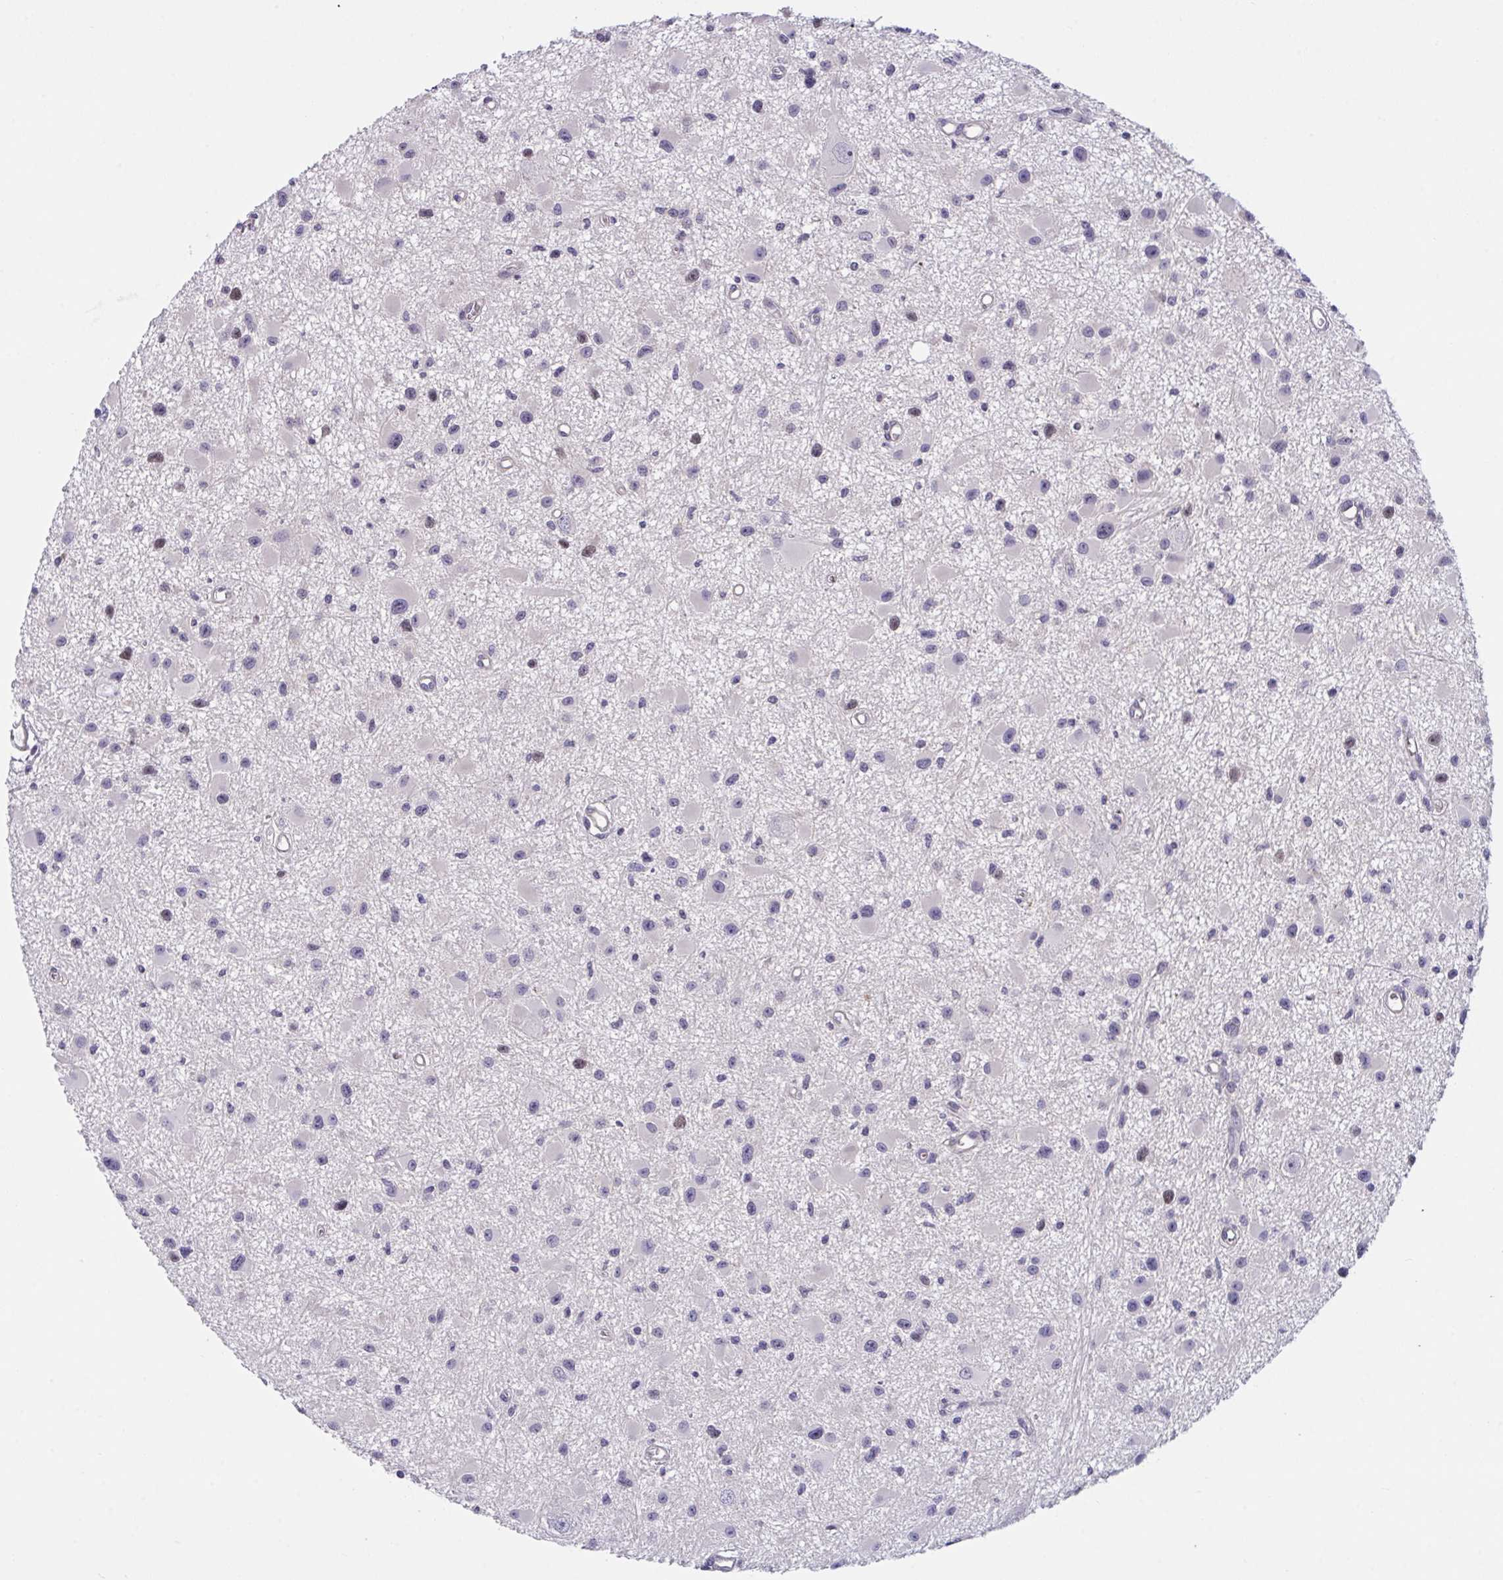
{"staining": {"intensity": "negative", "quantity": "none", "location": "none"}, "tissue": "glioma", "cell_type": "Tumor cells", "image_type": "cancer", "snomed": [{"axis": "morphology", "description": "Glioma, malignant, High grade"}, {"axis": "topography", "description": "Brain"}], "caption": "Tumor cells are negative for protein expression in human high-grade glioma (malignant).", "gene": "RHOXF1", "patient": {"sex": "male", "age": 54}}